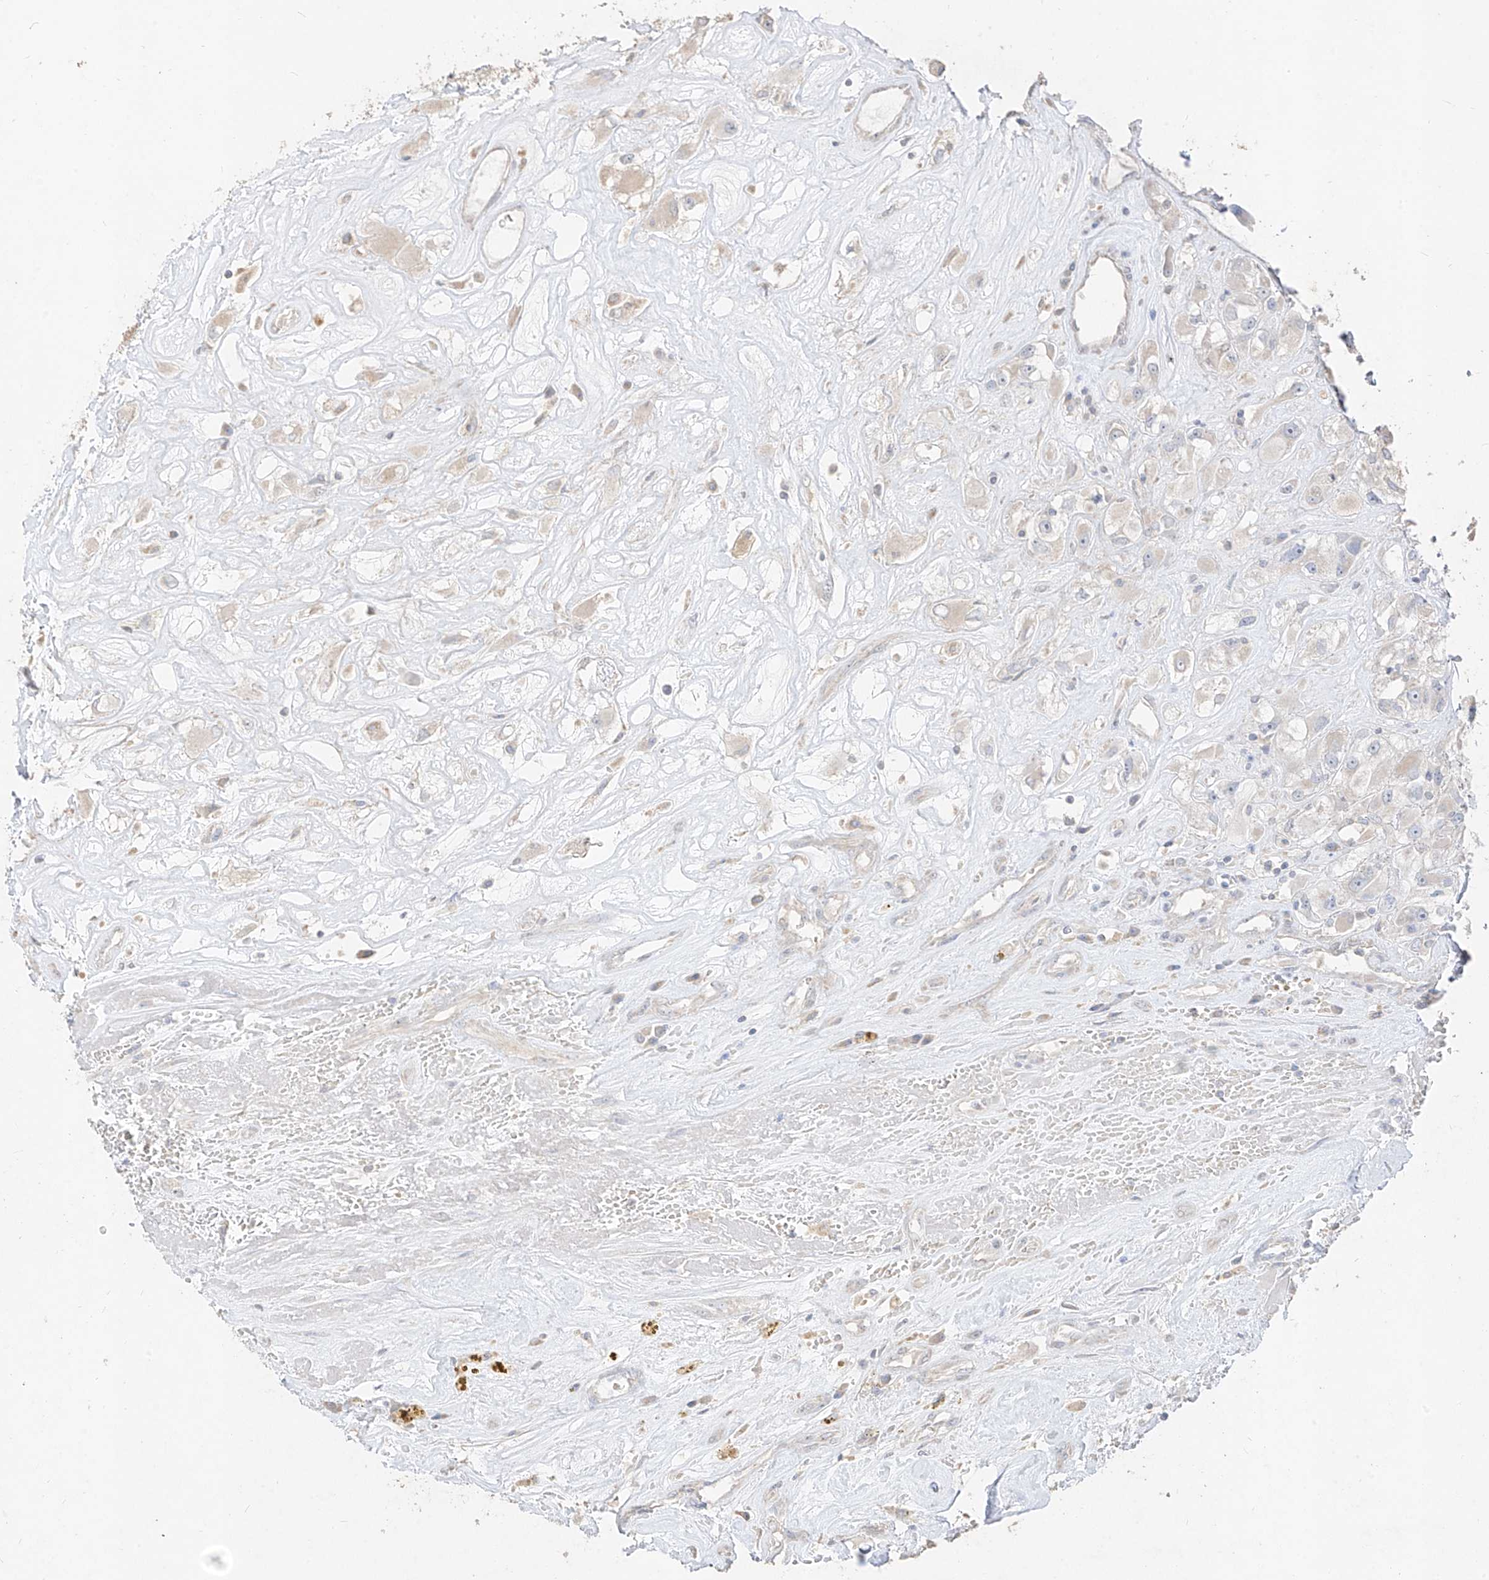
{"staining": {"intensity": "negative", "quantity": "none", "location": "none"}, "tissue": "renal cancer", "cell_type": "Tumor cells", "image_type": "cancer", "snomed": [{"axis": "morphology", "description": "Adenocarcinoma, NOS"}, {"axis": "topography", "description": "Kidney"}], "caption": "Tumor cells are negative for protein expression in human renal cancer (adenocarcinoma).", "gene": "ZZEF1", "patient": {"sex": "female", "age": 52}}